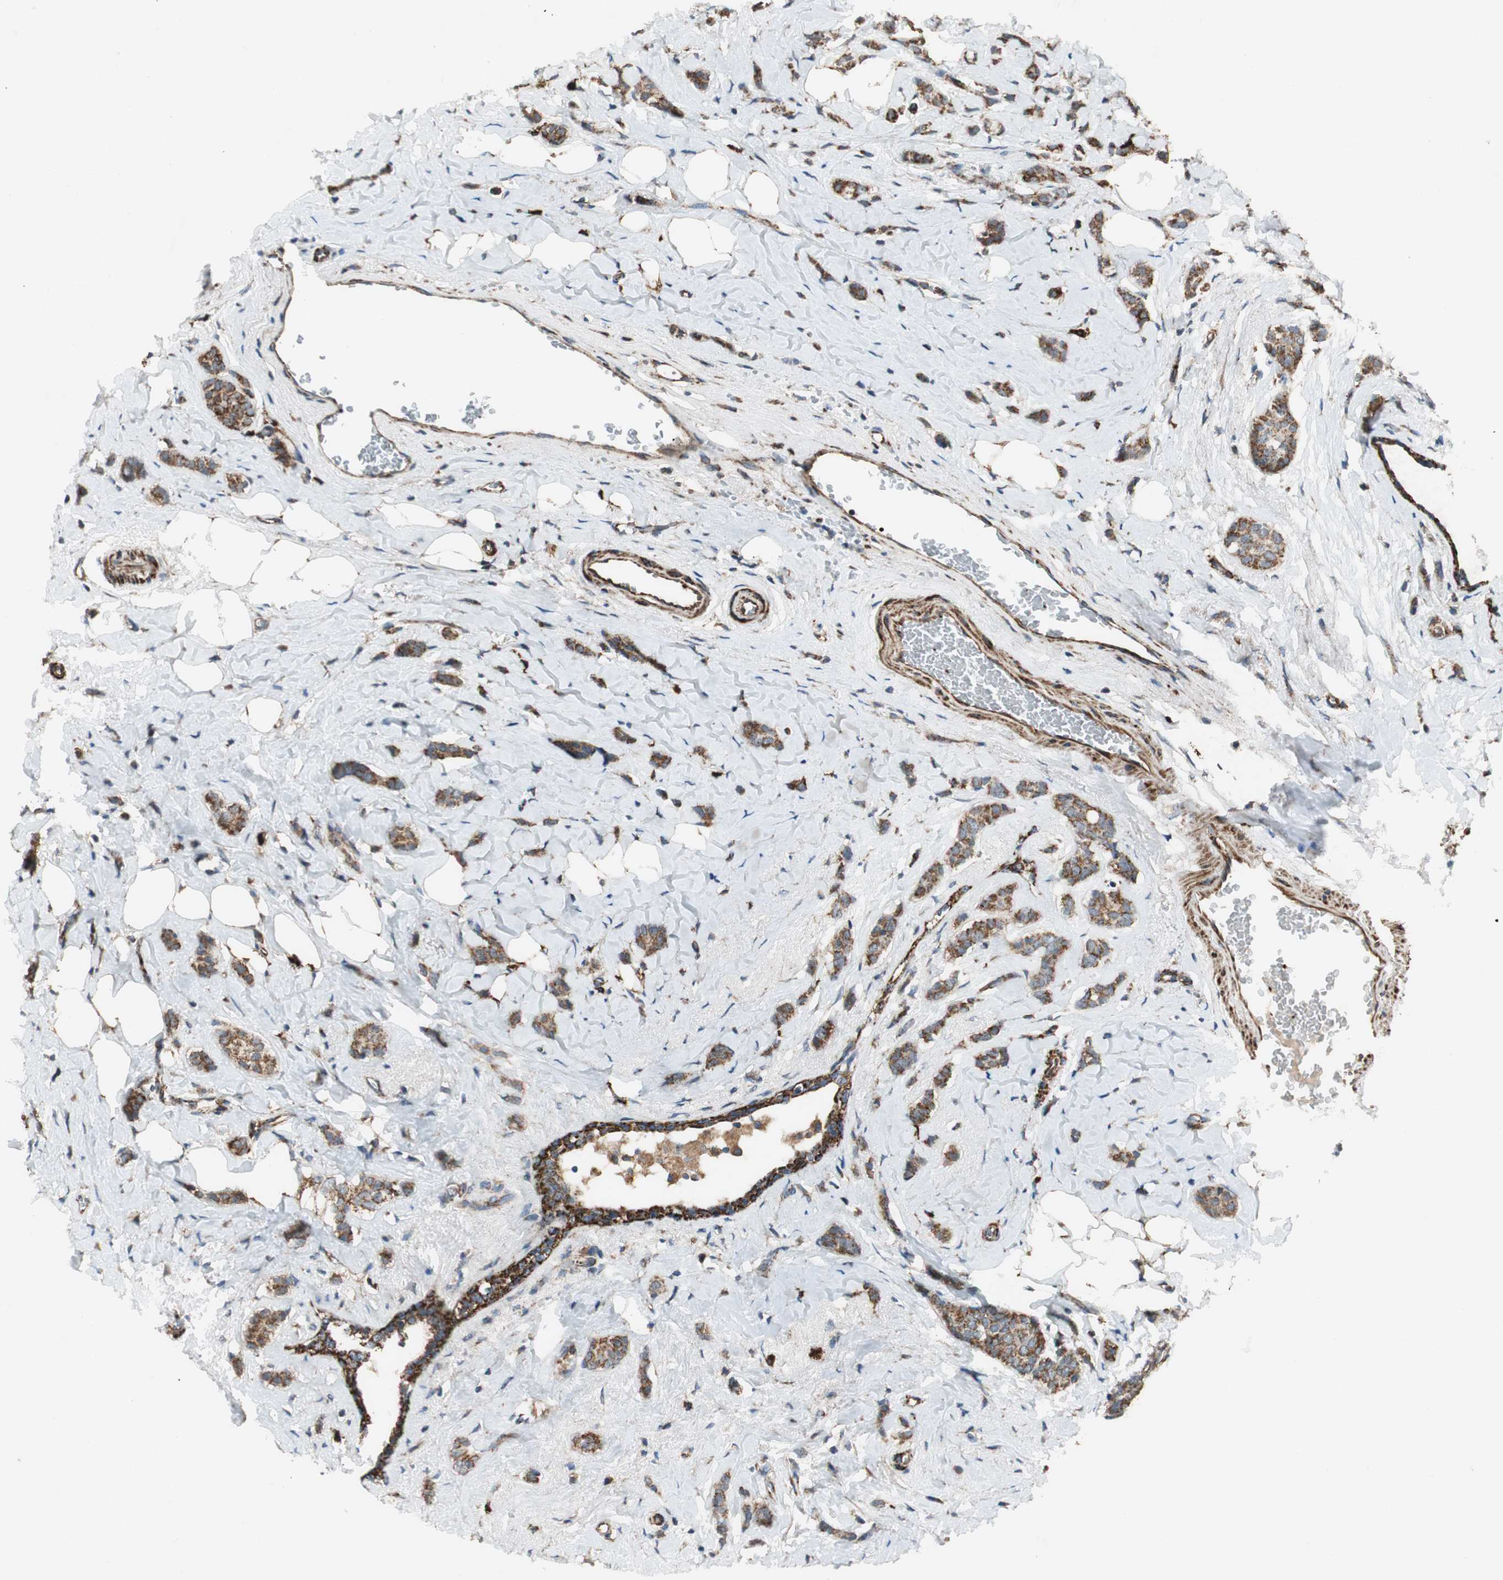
{"staining": {"intensity": "strong", "quantity": ">75%", "location": "cytoplasmic/membranous"}, "tissue": "breast cancer", "cell_type": "Tumor cells", "image_type": "cancer", "snomed": [{"axis": "morphology", "description": "Lobular carcinoma"}, {"axis": "topography", "description": "Breast"}], "caption": "Brown immunohistochemical staining in breast lobular carcinoma demonstrates strong cytoplasmic/membranous expression in approximately >75% of tumor cells.", "gene": "AKAP1", "patient": {"sex": "female", "age": 60}}